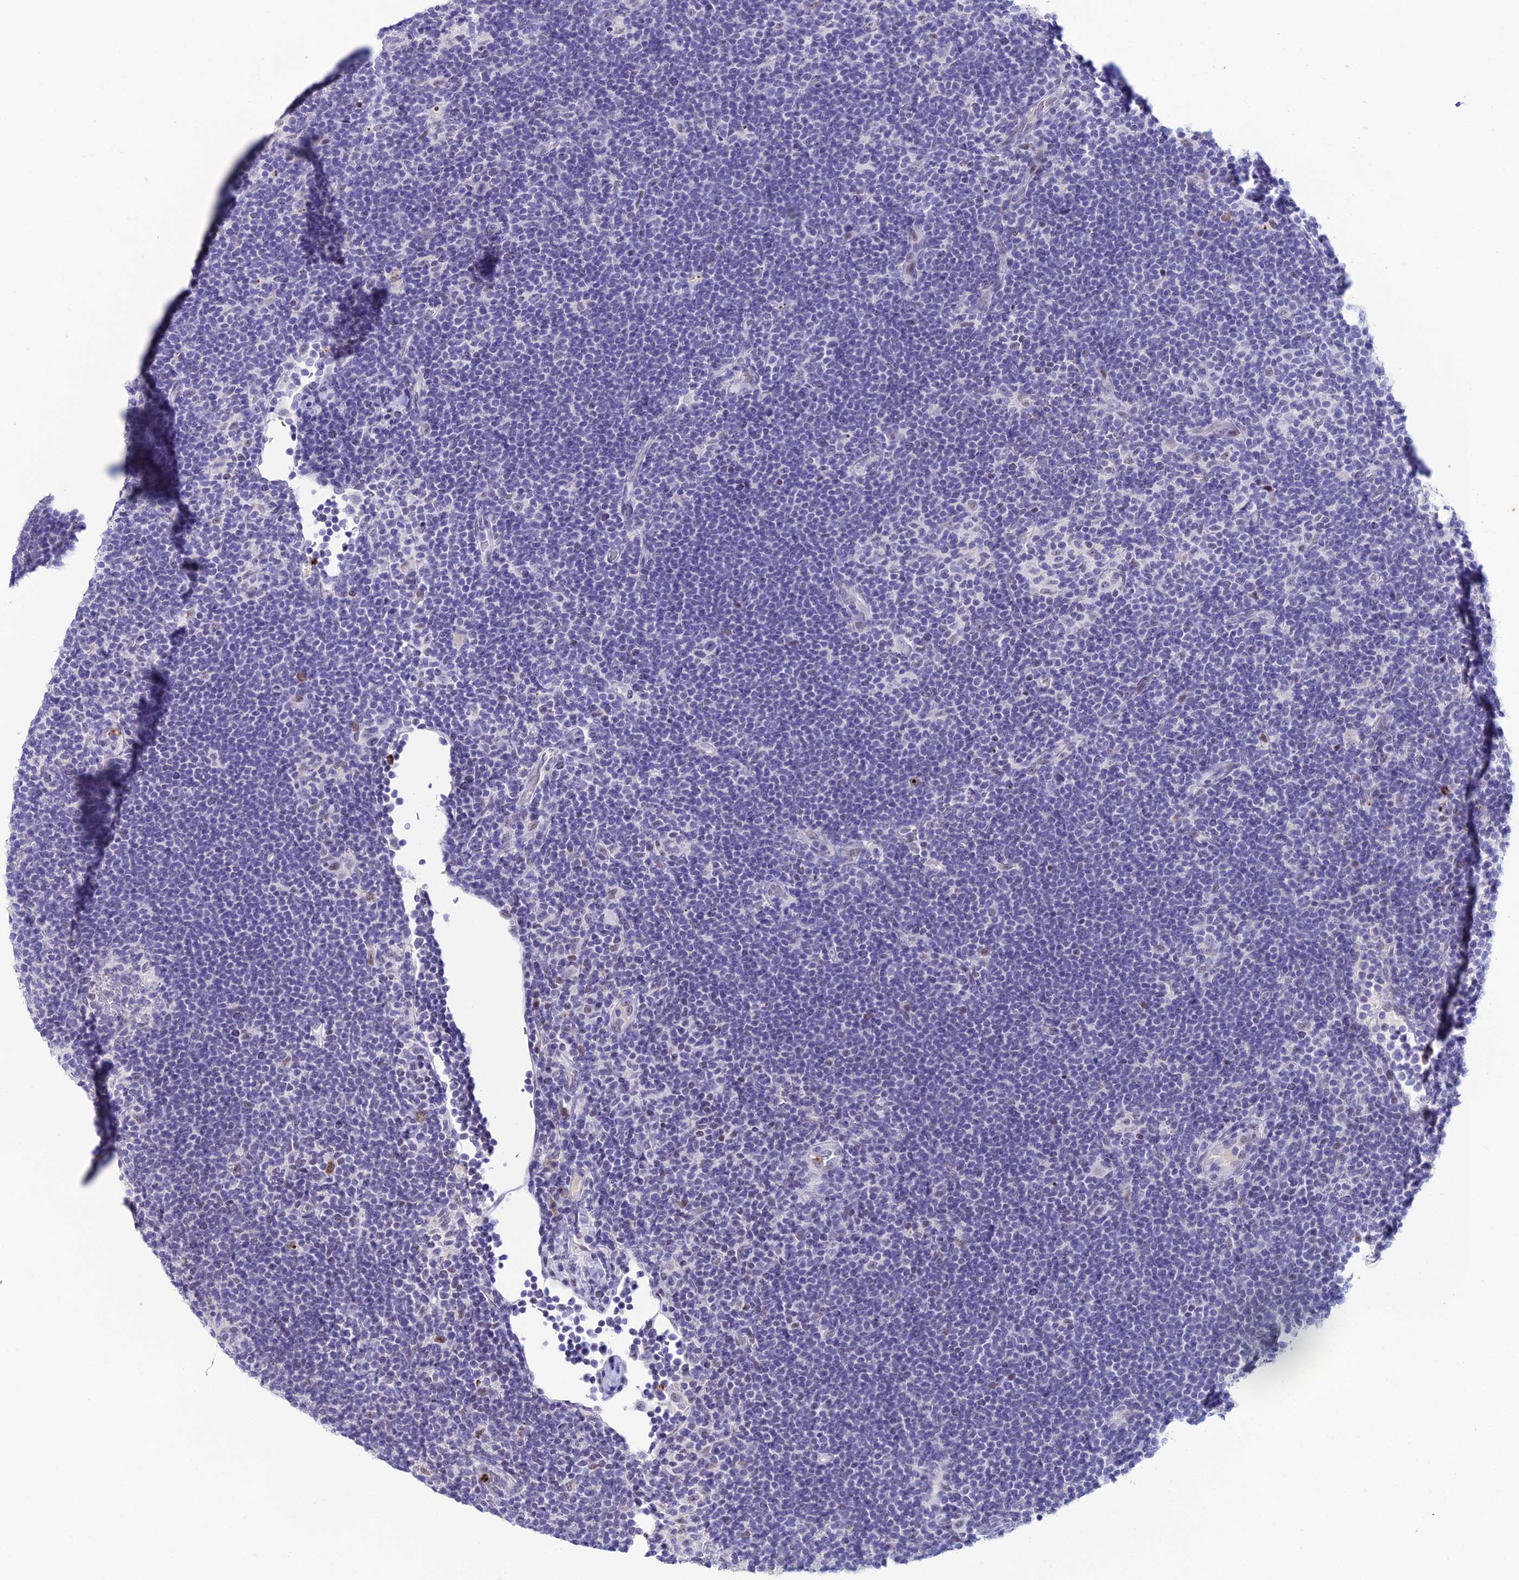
{"staining": {"intensity": "negative", "quantity": "none", "location": "none"}, "tissue": "lymphoma", "cell_type": "Tumor cells", "image_type": "cancer", "snomed": [{"axis": "morphology", "description": "Hodgkin's disease, NOS"}, {"axis": "topography", "description": "Lymph node"}], "caption": "Lymphoma stained for a protein using IHC exhibits no expression tumor cells.", "gene": "MFSD2B", "patient": {"sex": "female", "age": 57}}